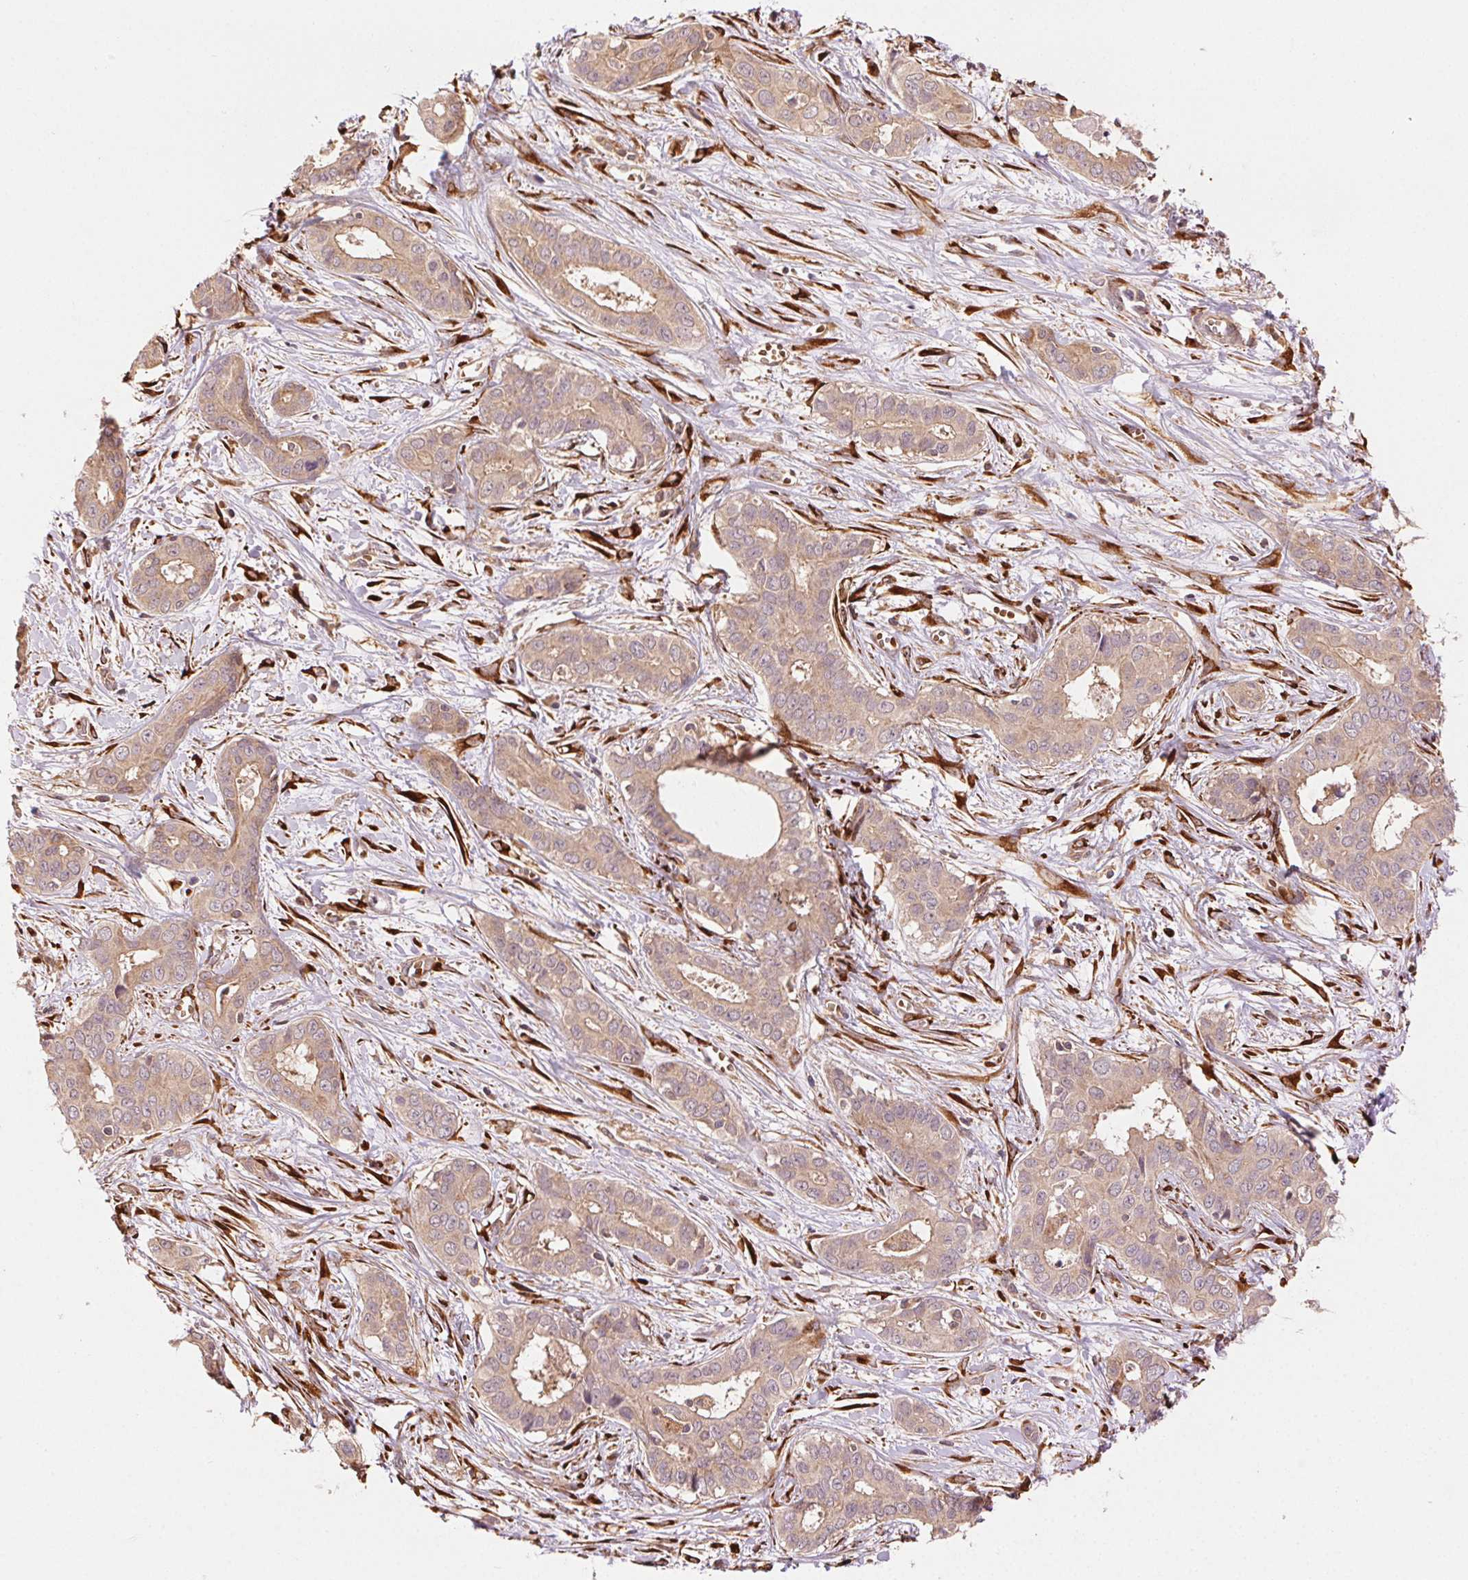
{"staining": {"intensity": "weak", "quantity": ">75%", "location": "cytoplasmic/membranous"}, "tissue": "liver cancer", "cell_type": "Tumor cells", "image_type": "cancer", "snomed": [{"axis": "morphology", "description": "Cholangiocarcinoma"}, {"axis": "topography", "description": "Liver"}], "caption": "The immunohistochemical stain labels weak cytoplasmic/membranous expression in tumor cells of liver cholangiocarcinoma tissue. The staining is performed using DAB (3,3'-diaminobenzidine) brown chromogen to label protein expression. The nuclei are counter-stained blue using hematoxylin.", "gene": "KLHL15", "patient": {"sex": "female", "age": 65}}